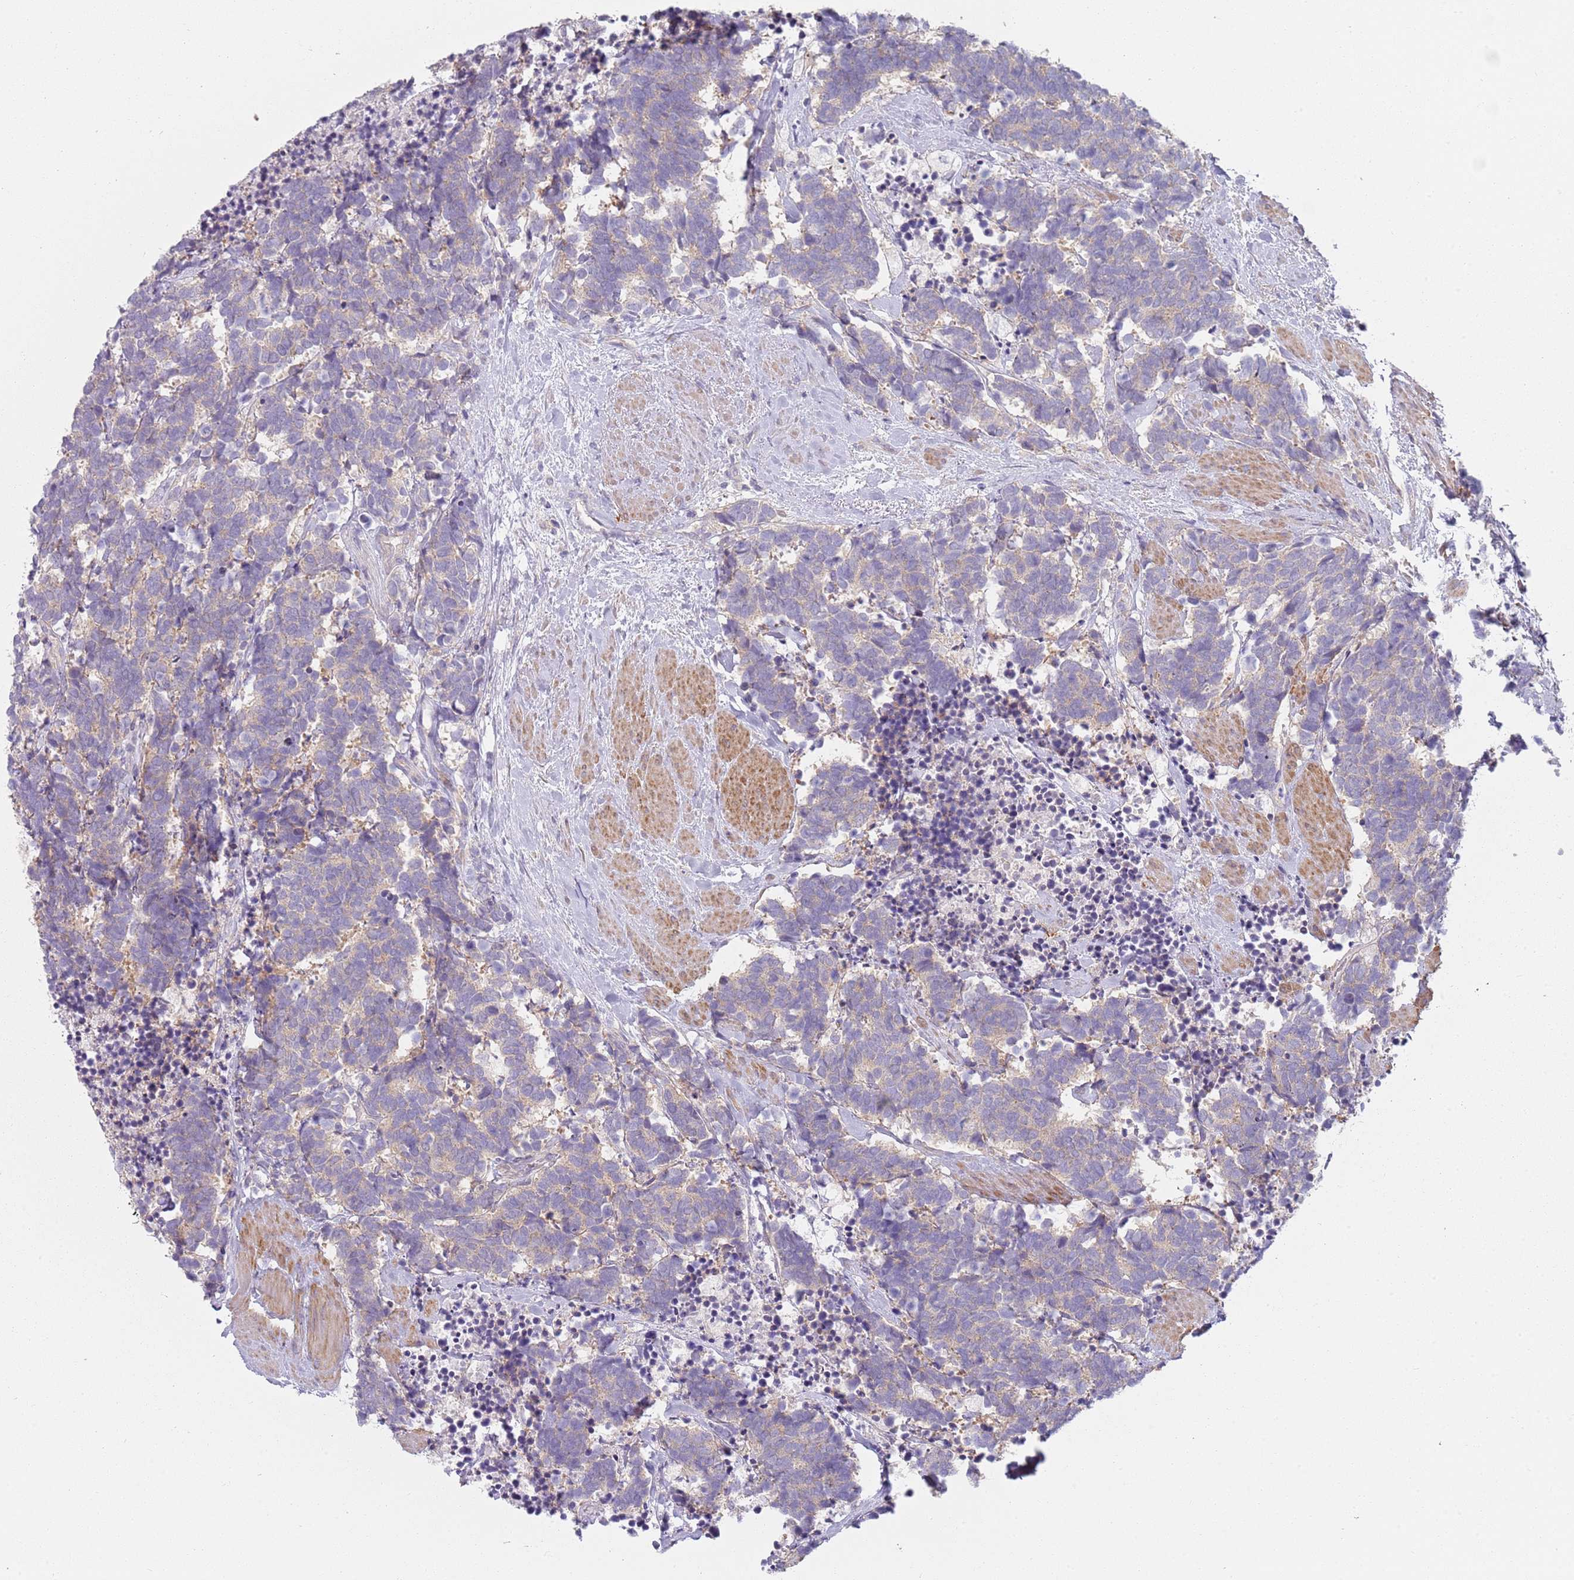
{"staining": {"intensity": "weak", "quantity": ">75%", "location": "cytoplasmic/membranous"}, "tissue": "carcinoid", "cell_type": "Tumor cells", "image_type": "cancer", "snomed": [{"axis": "morphology", "description": "Carcinoma, NOS"}, {"axis": "morphology", "description": "Carcinoid, malignant, NOS"}, {"axis": "topography", "description": "Prostate"}], "caption": "Brown immunohistochemical staining in human carcinoid reveals weak cytoplasmic/membranous expression in about >75% of tumor cells.", "gene": "SLC26A6", "patient": {"sex": "male", "age": 57}}